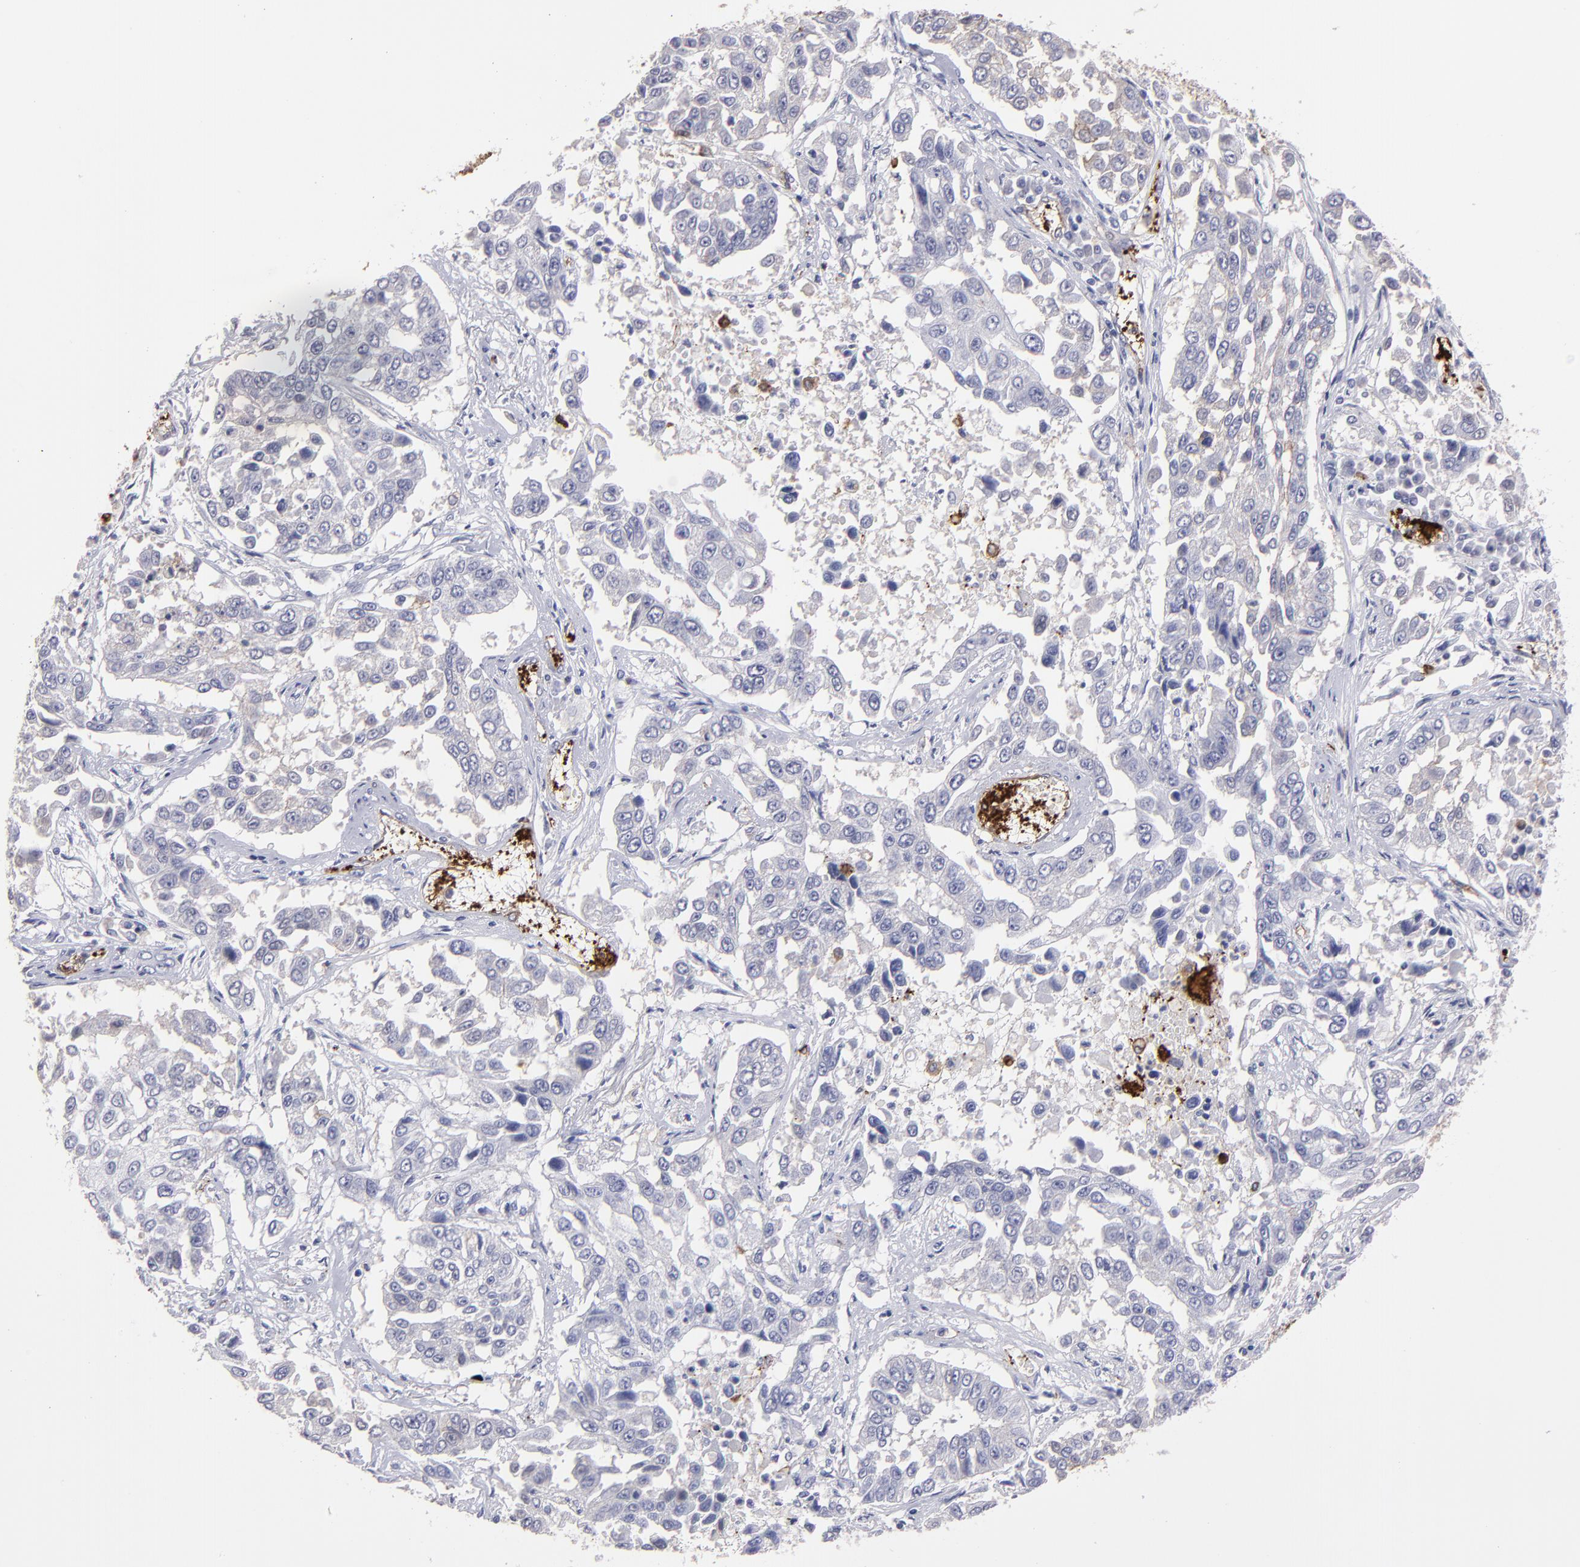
{"staining": {"intensity": "negative", "quantity": "none", "location": "none"}, "tissue": "lung cancer", "cell_type": "Tumor cells", "image_type": "cancer", "snomed": [{"axis": "morphology", "description": "Squamous cell carcinoma, NOS"}, {"axis": "topography", "description": "Lung"}], "caption": "High power microscopy histopathology image of an immunohistochemistry image of lung squamous cell carcinoma, revealing no significant positivity in tumor cells.", "gene": "CD36", "patient": {"sex": "male", "age": 71}}